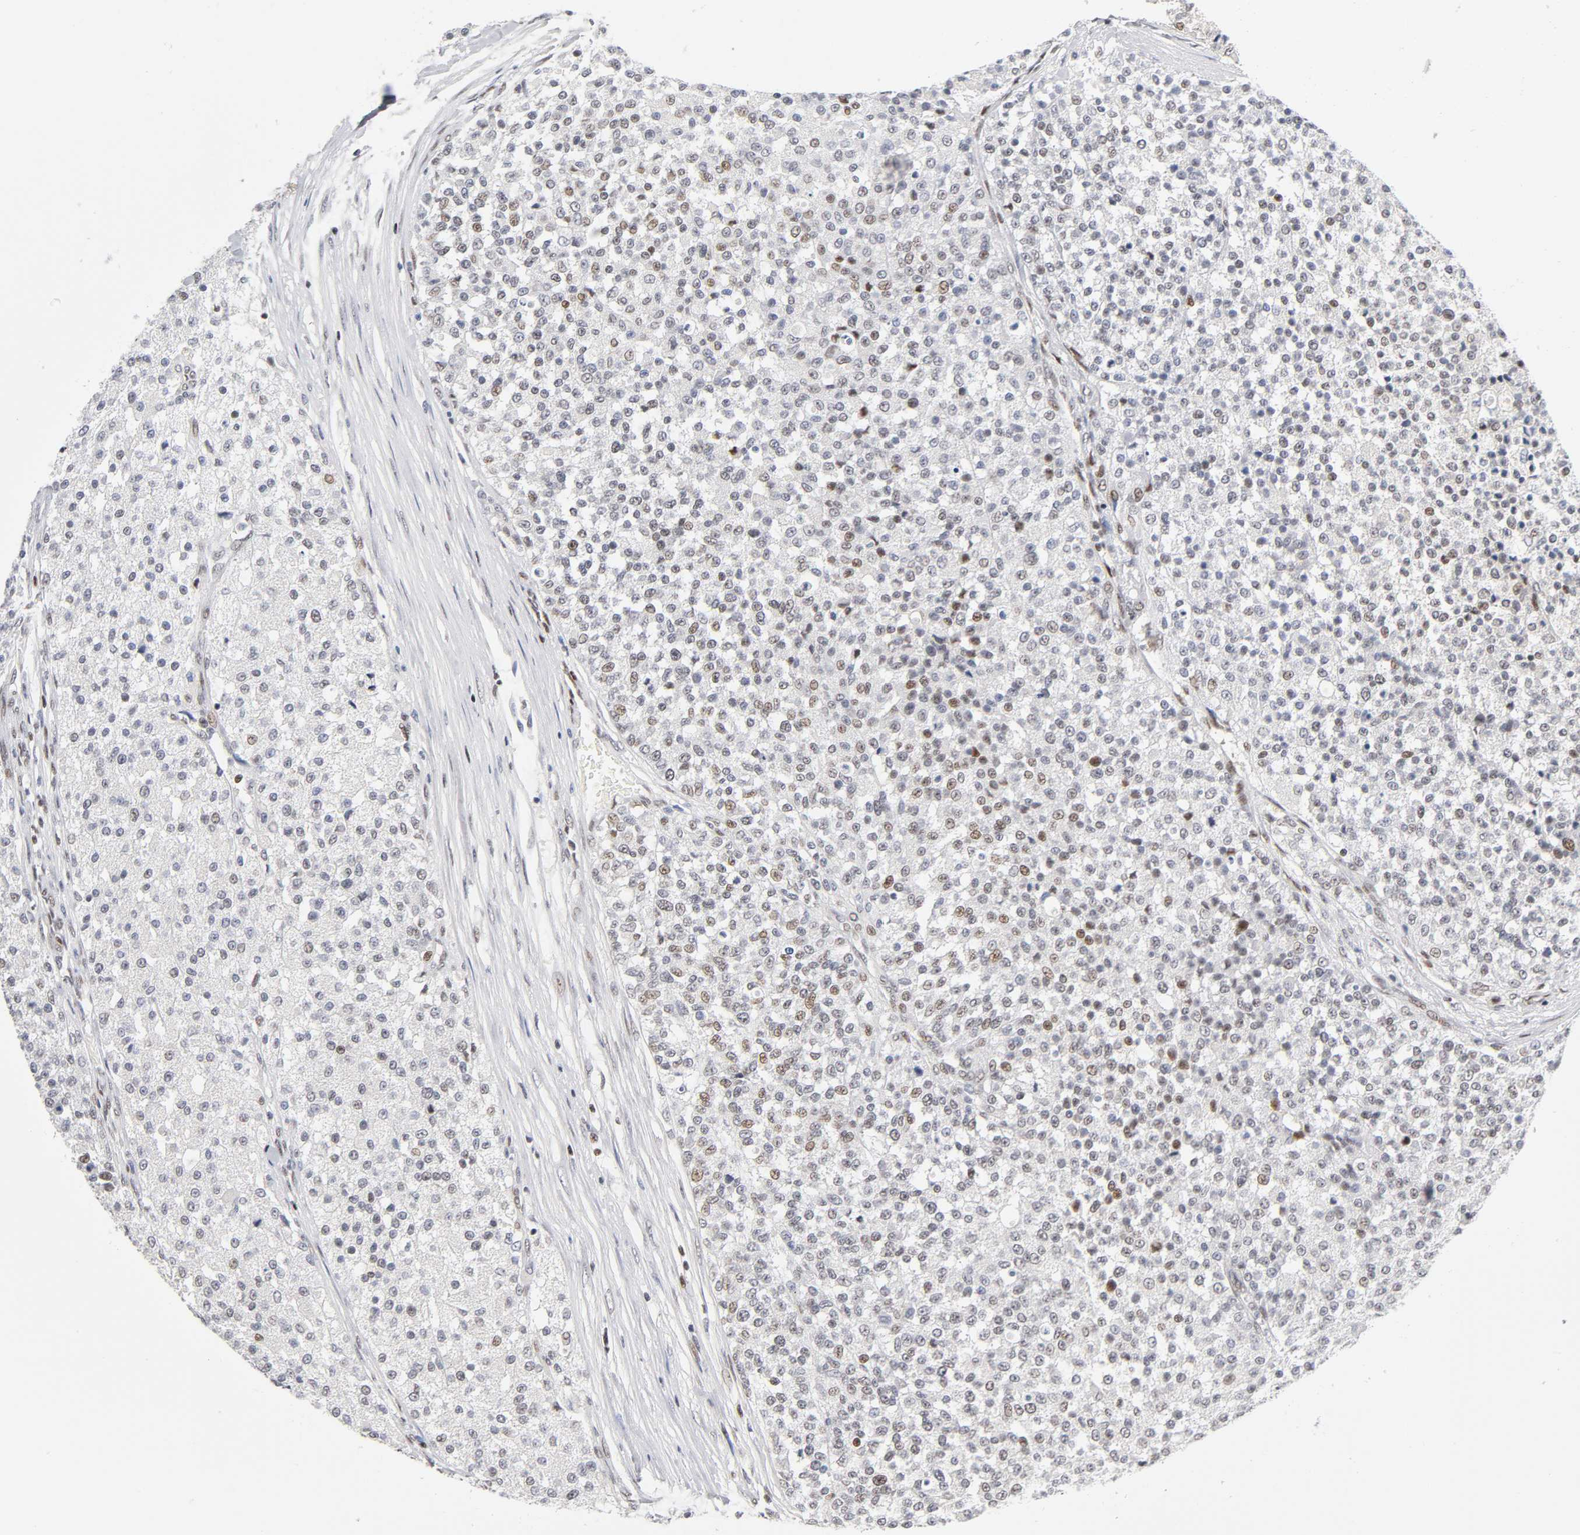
{"staining": {"intensity": "weak", "quantity": "<25%", "location": "nuclear"}, "tissue": "testis cancer", "cell_type": "Tumor cells", "image_type": "cancer", "snomed": [{"axis": "morphology", "description": "Seminoma, NOS"}, {"axis": "topography", "description": "Testis"}], "caption": "Histopathology image shows no protein positivity in tumor cells of testis cancer (seminoma) tissue.", "gene": "SP3", "patient": {"sex": "male", "age": 59}}